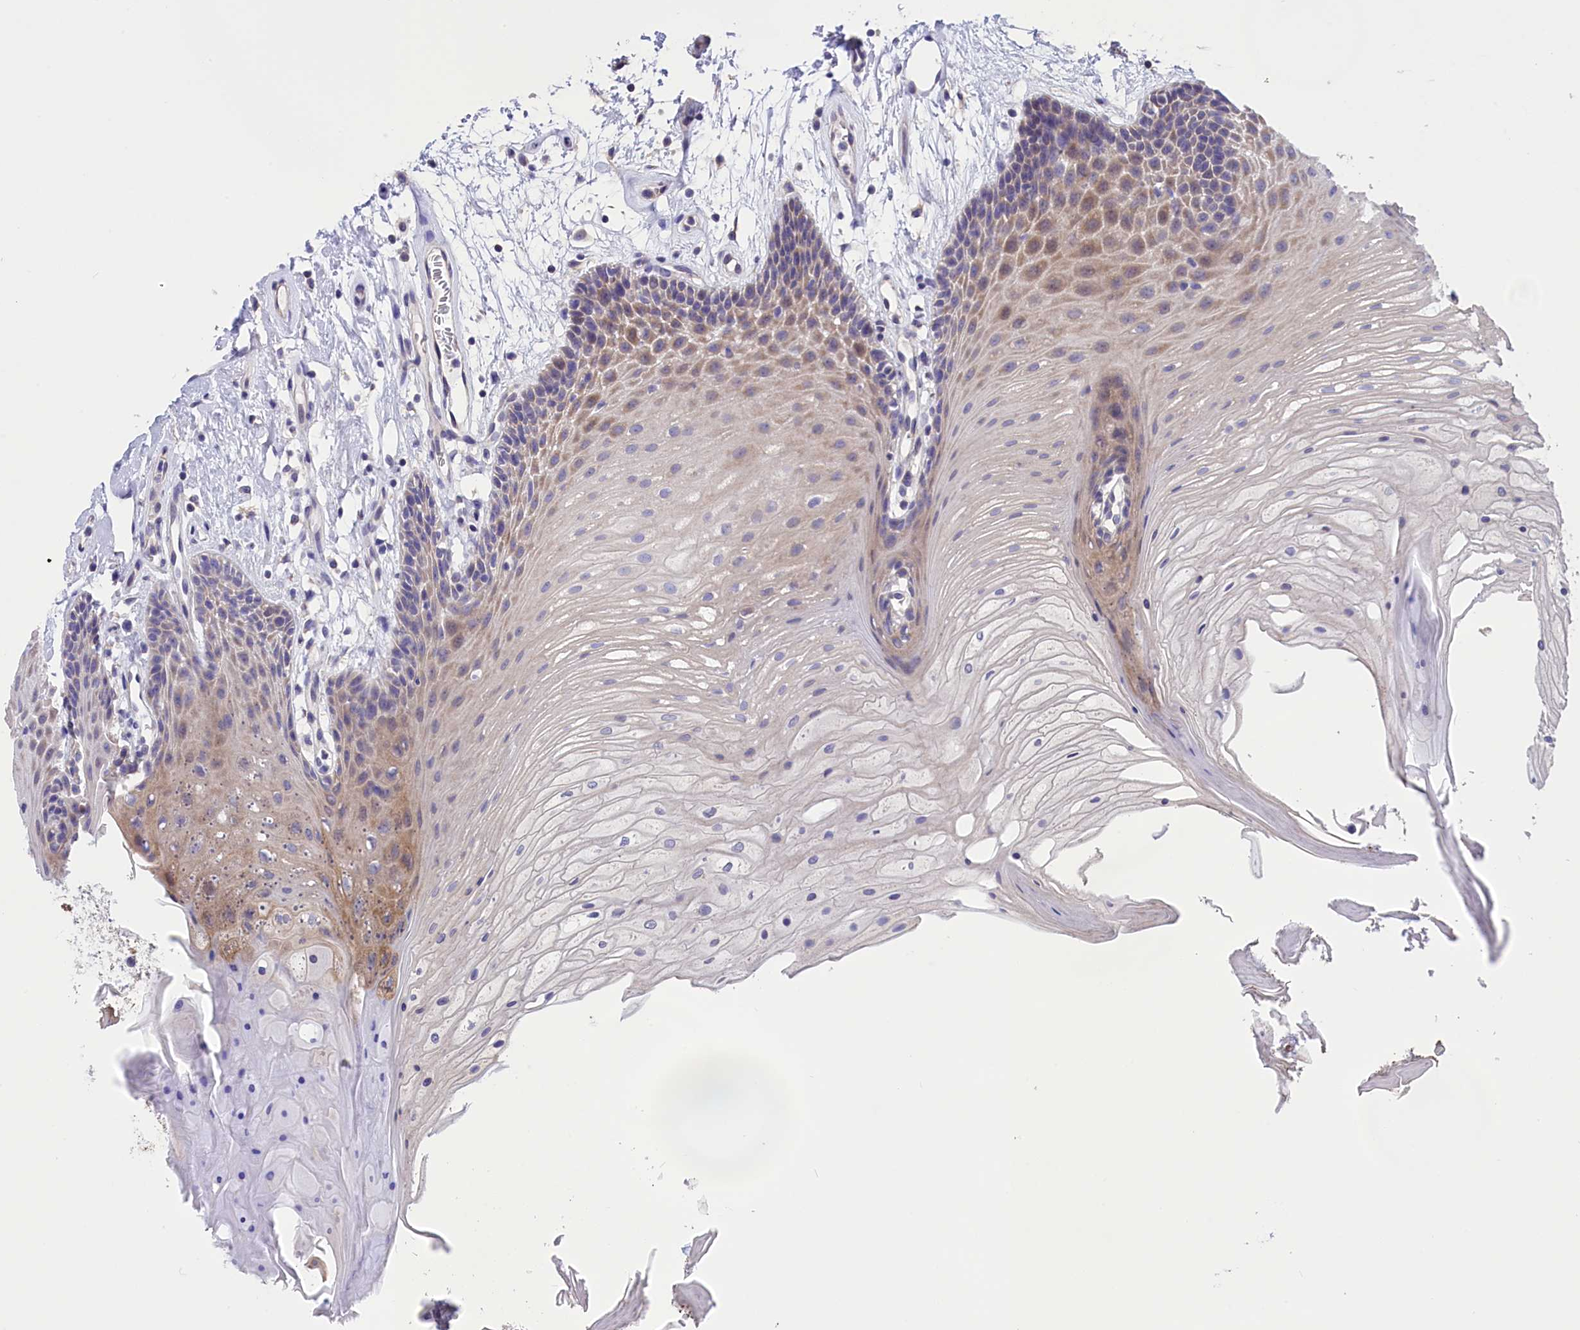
{"staining": {"intensity": "moderate", "quantity": "<25%", "location": "cytoplasmic/membranous"}, "tissue": "oral mucosa", "cell_type": "Squamous epithelial cells", "image_type": "normal", "snomed": [{"axis": "morphology", "description": "Normal tissue, NOS"}, {"axis": "topography", "description": "Oral tissue"}], "caption": "An immunohistochemistry histopathology image of benign tissue is shown. Protein staining in brown labels moderate cytoplasmic/membranous positivity in oral mucosa within squamous epithelial cells.", "gene": "CYP2U1", "patient": {"sex": "female", "age": 80}}